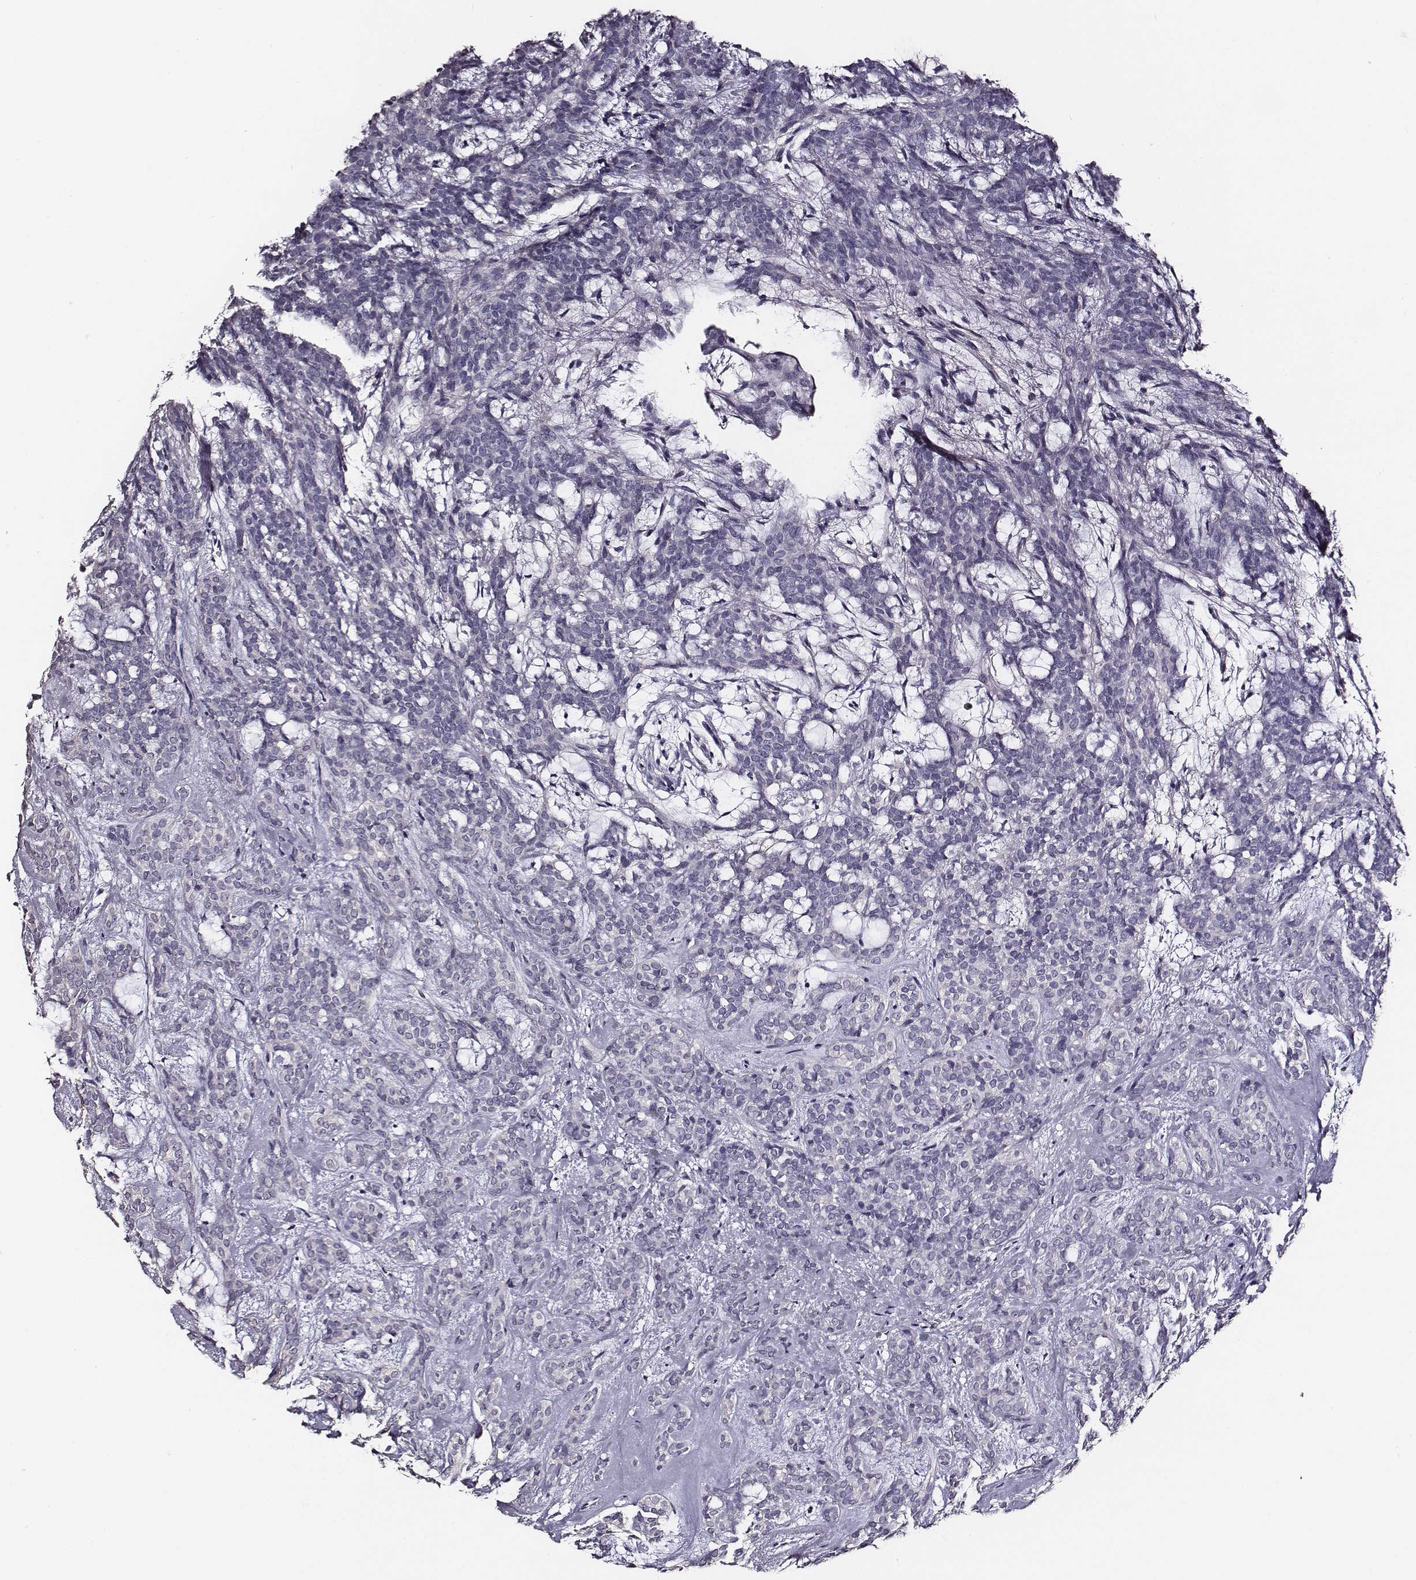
{"staining": {"intensity": "negative", "quantity": "none", "location": "none"}, "tissue": "head and neck cancer", "cell_type": "Tumor cells", "image_type": "cancer", "snomed": [{"axis": "morphology", "description": "Adenocarcinoma, NOS"}, {"axis": "topography", "description": "Head-Neck"}], "caption": "Photomicrograph shows no significant protein positivity in tumor cells of head and neck cancer (adenocarcinoma). (DAB immunohistochemistry (IHC) with hematoxylin counter stain).", "gene": "AADAT", "patient": {"sex": "female", "age": 57}}